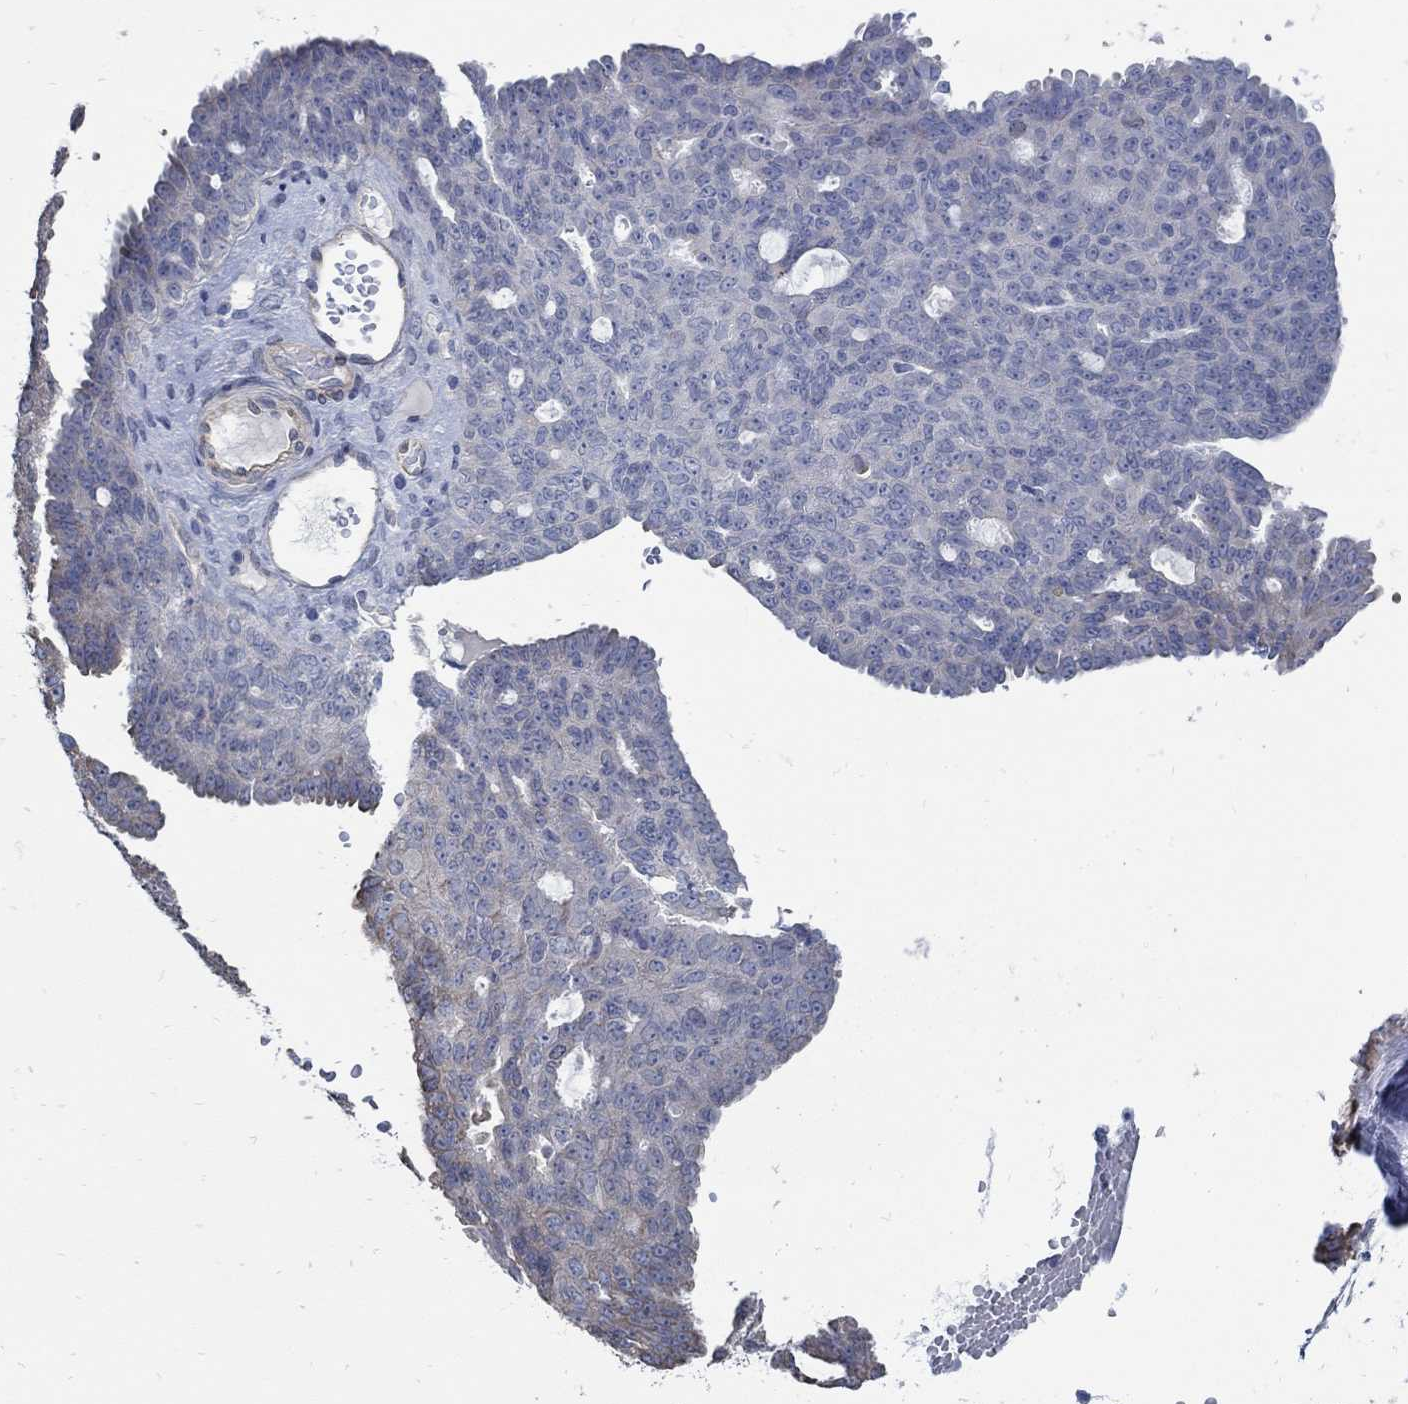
{"staining": {"intensity": "negative", "quantity": "none", "location": "none"}, "tissue": "ovarian cancer", "cell_type": "Tumor cells", "image_type": "cancer", "snomed": [{"axis": "morphology", "description": "Cystadenocarcinoma, serous, NOS"}, {"axis": "topography", "description": "Ovary"}], "caption": "Micrograph shows no protein expression in tumor cells of serous cystadenocarcinoma (ovarian) tissue. (Brightfield microscopy of DAB (3,3'-diaminobenzidine) IHC at high magnification).", "gene": "C15orf39", "patient": {"sex": "female", "age": 71}}